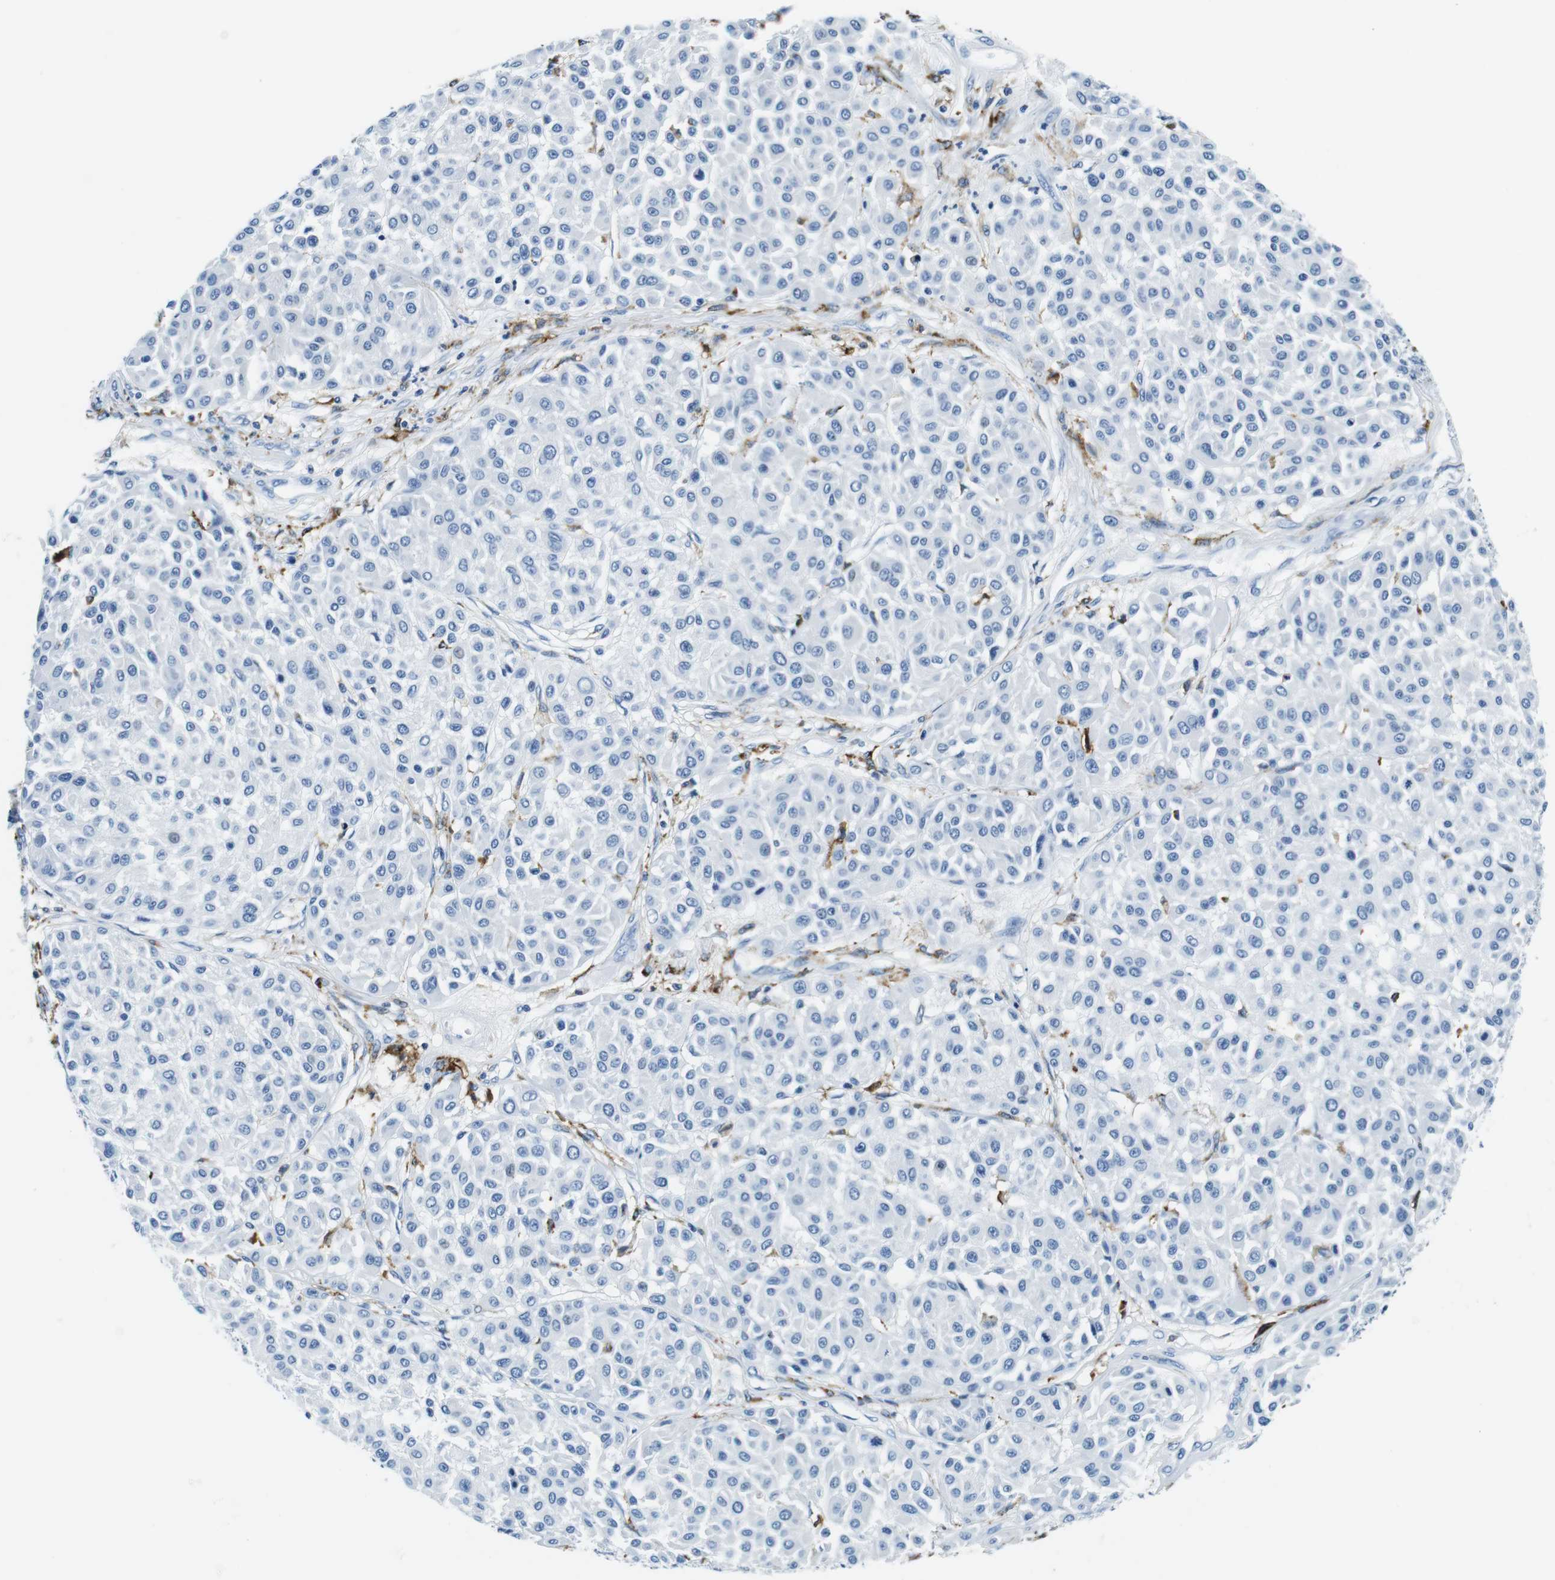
{"staining": {"intensity": "negative", "quantity": "none", "location": "none"}, "tissue": "melanoma", "cell_type": "Tumor cells", "image_type": "cancer", "snomed": [{"axis": "morphology", "description": "Malignant melanoma, Metastatic site"}, {"axis": "topography", "description": "Soft tissue"}], "caption": "This is an immunohistochemistry histopathology image of melanoma. There is no expression in tumor cells.", "gene": "HLA-DRB1", "patient": {"sex": "male", "age": 41}}